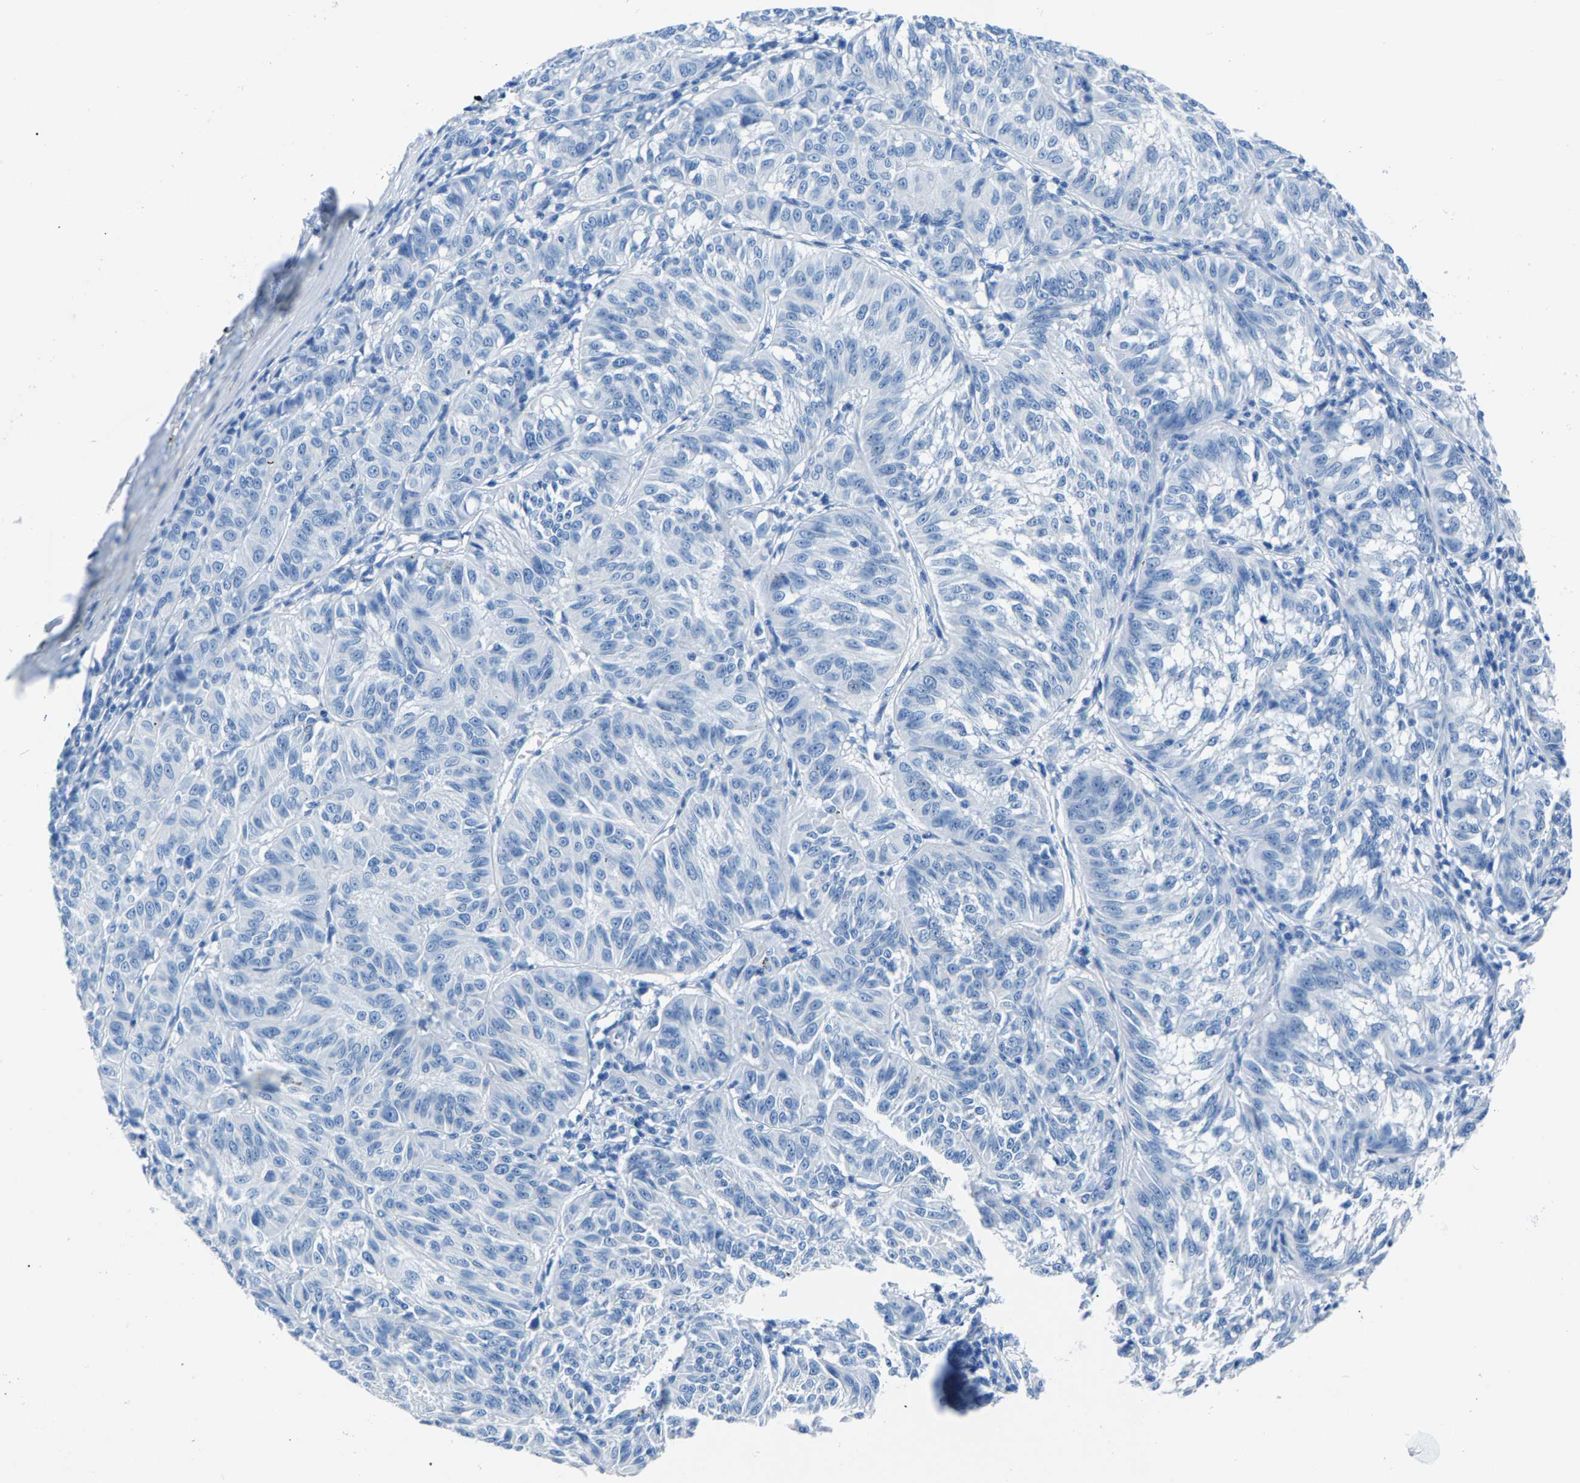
{"staining": {"intensity": "negative", "quantity": "none", "location": "none"}, "tissue": "melanoma", "cell_type": "Tumor cells", "image_type": "cancer", "snomed": [{"axis": "morphology", "description": "Malignant melanoma, NOS"}, {"axis": "topography", "description": "Skin"}], "caption": "High magnification brightfield microscopy of melanoma stained with DAB (3,3'-diaminobenzidine) (brown) and counterstained with hematoxylin (blue): tumor cells show no significant positivity.", "gene": "CPS1", "patient": {"sex": "female", "age": 72}}